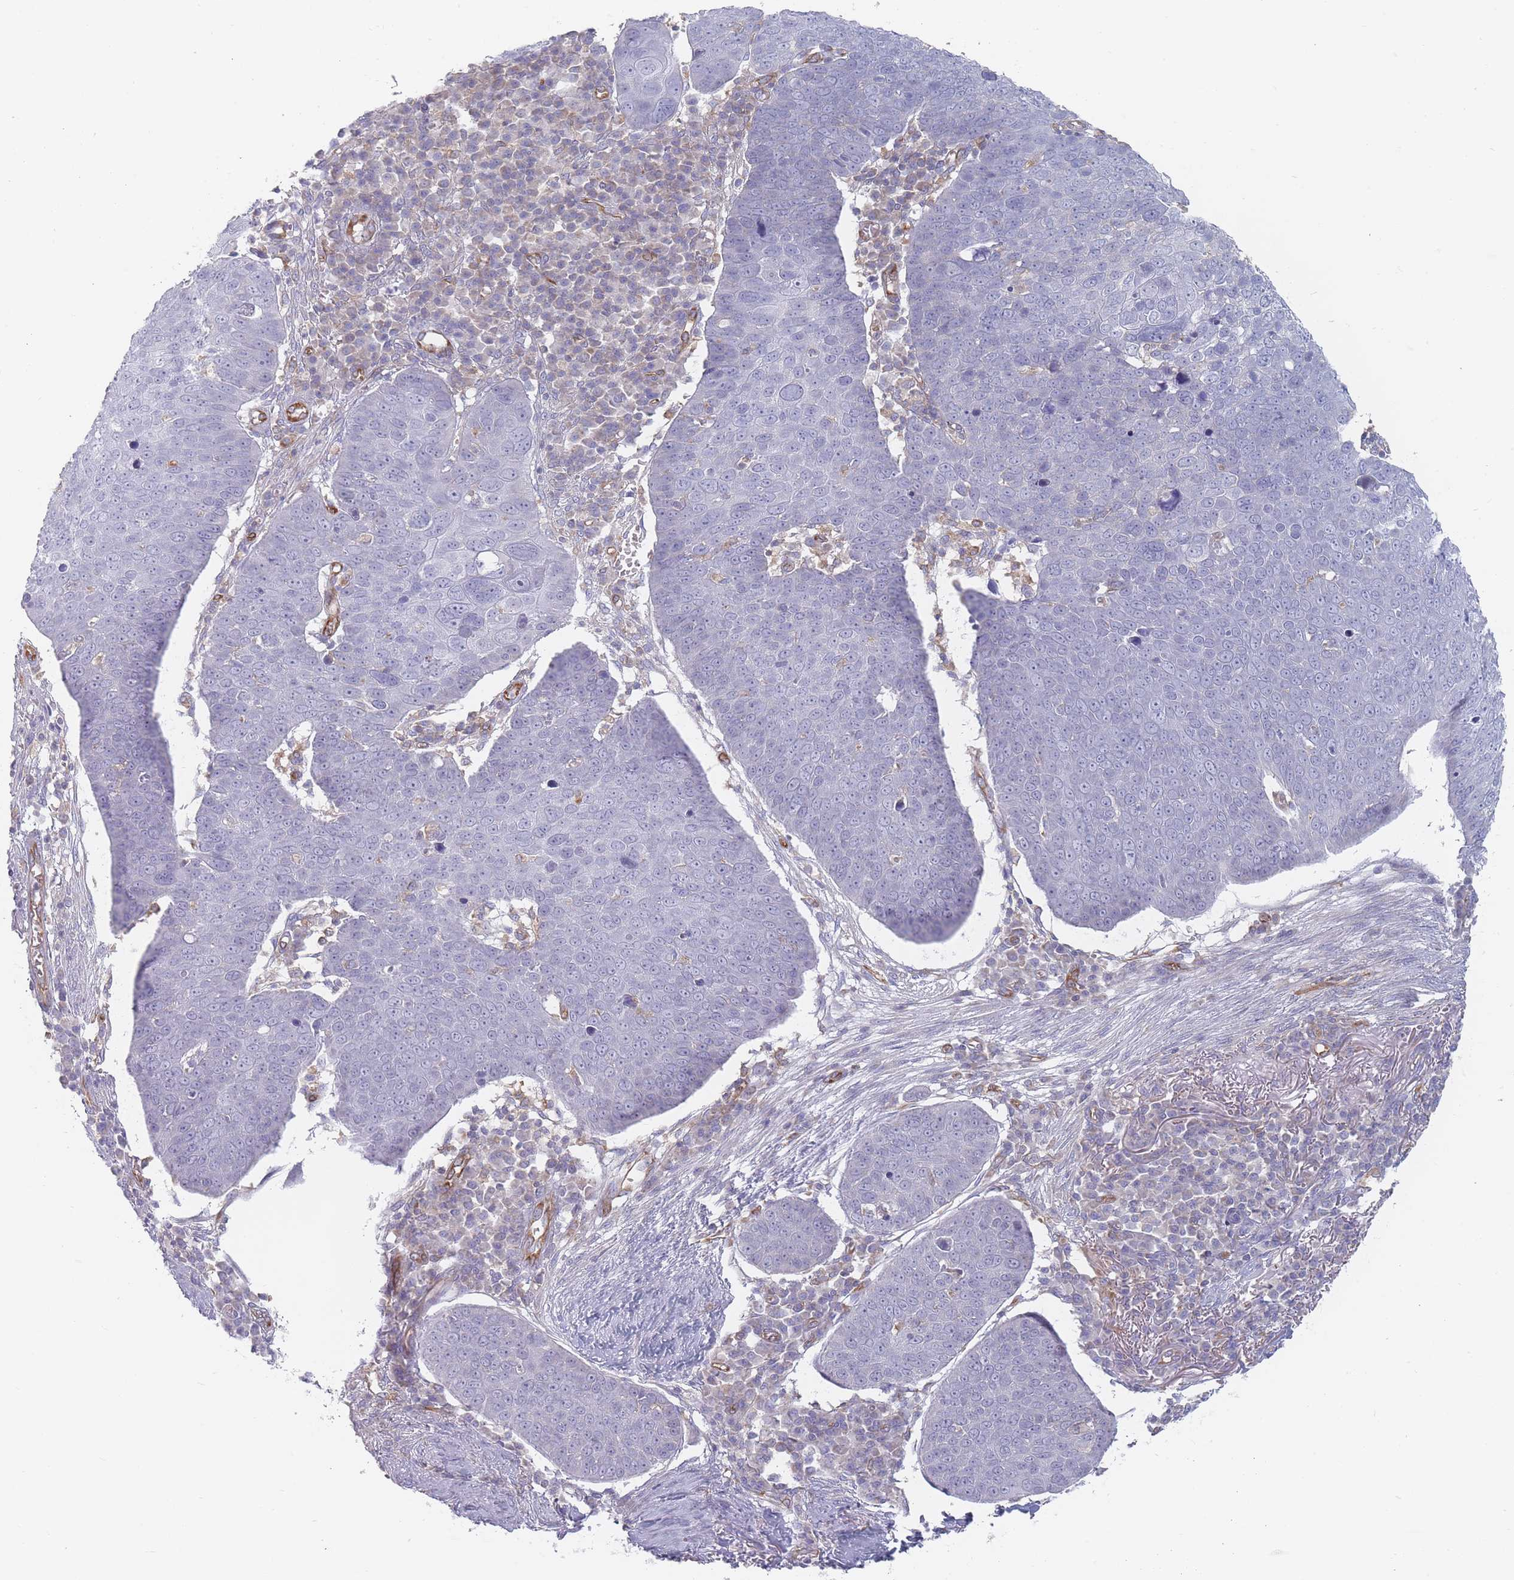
{"staining": {"intensity": "negative", "quantity": "none", "location": "none"}, "tissue": "skin cancer", "cell_type": "Tumor cells", "image_type": "cancer", "snomed": [{"axis": "morphology", "description": "Squamous cell carcinoma, NOS"}, {"axis": "topography", "description": "Skin"}], "caption": "High power microscopy photomicrograph of an immunohistochemistry (IHC) image of skin cancer, revealing no significant positivity in tumor cells. (Brightfield microscopy of DAB immunohistochemistry at high magnification).", "gene": "MAP1S", "patient": {"sex": "male", "age": 71}}